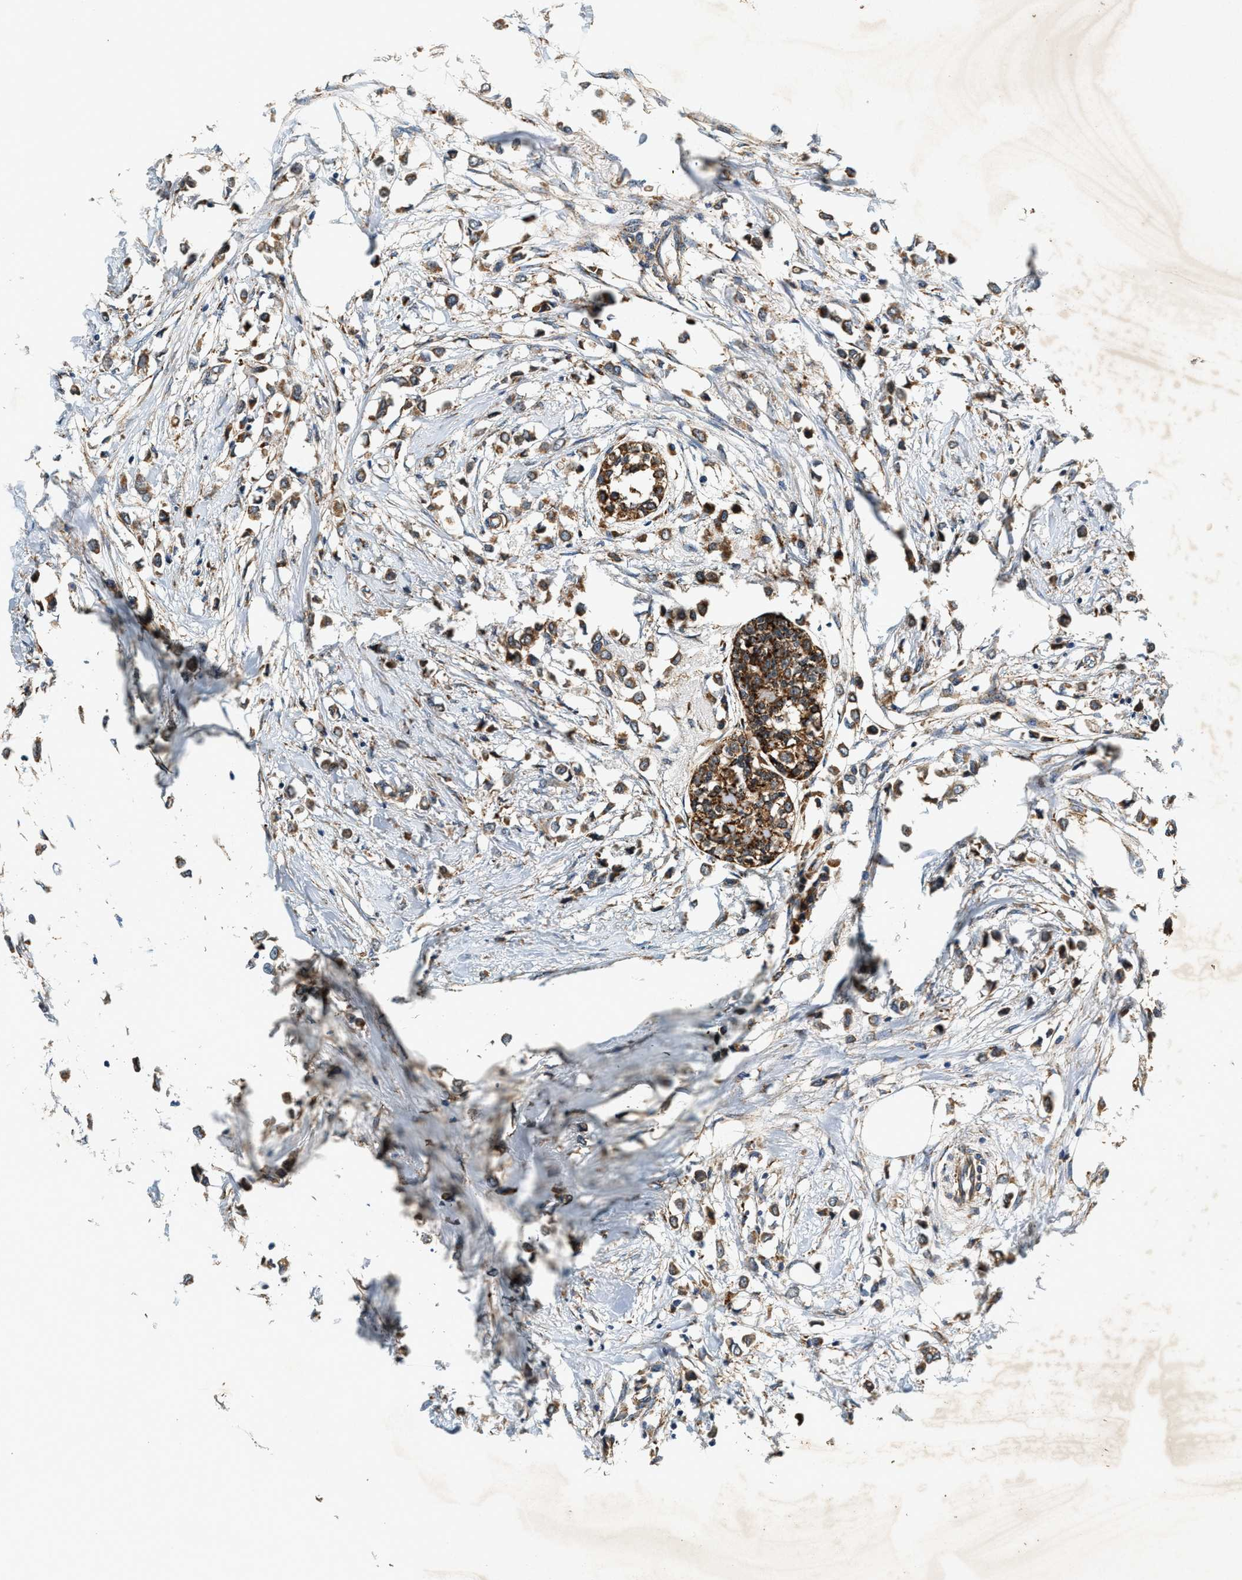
{"staining": {"intensity": "strong", "quantity": ">75%", "location": "cytoplasmic/membranous"}, "tissue": "breast cancer", "cell_type": "Tumor cells", "image_type": "cancer", "snomed": [{"axis": "morphology", "description": "Lobular carcinoma"}, {"axis": "topography", "description": "Breast"}], "caption": "A high-resolution histopathology image shows IHC staining of lobular carcinoma (breast), which displays strong cytoplasmic/membranous expression in approximately >75% of tumor cells.", "gene": "DUSP10", "patient": {"sex": "female", "age": 51}}